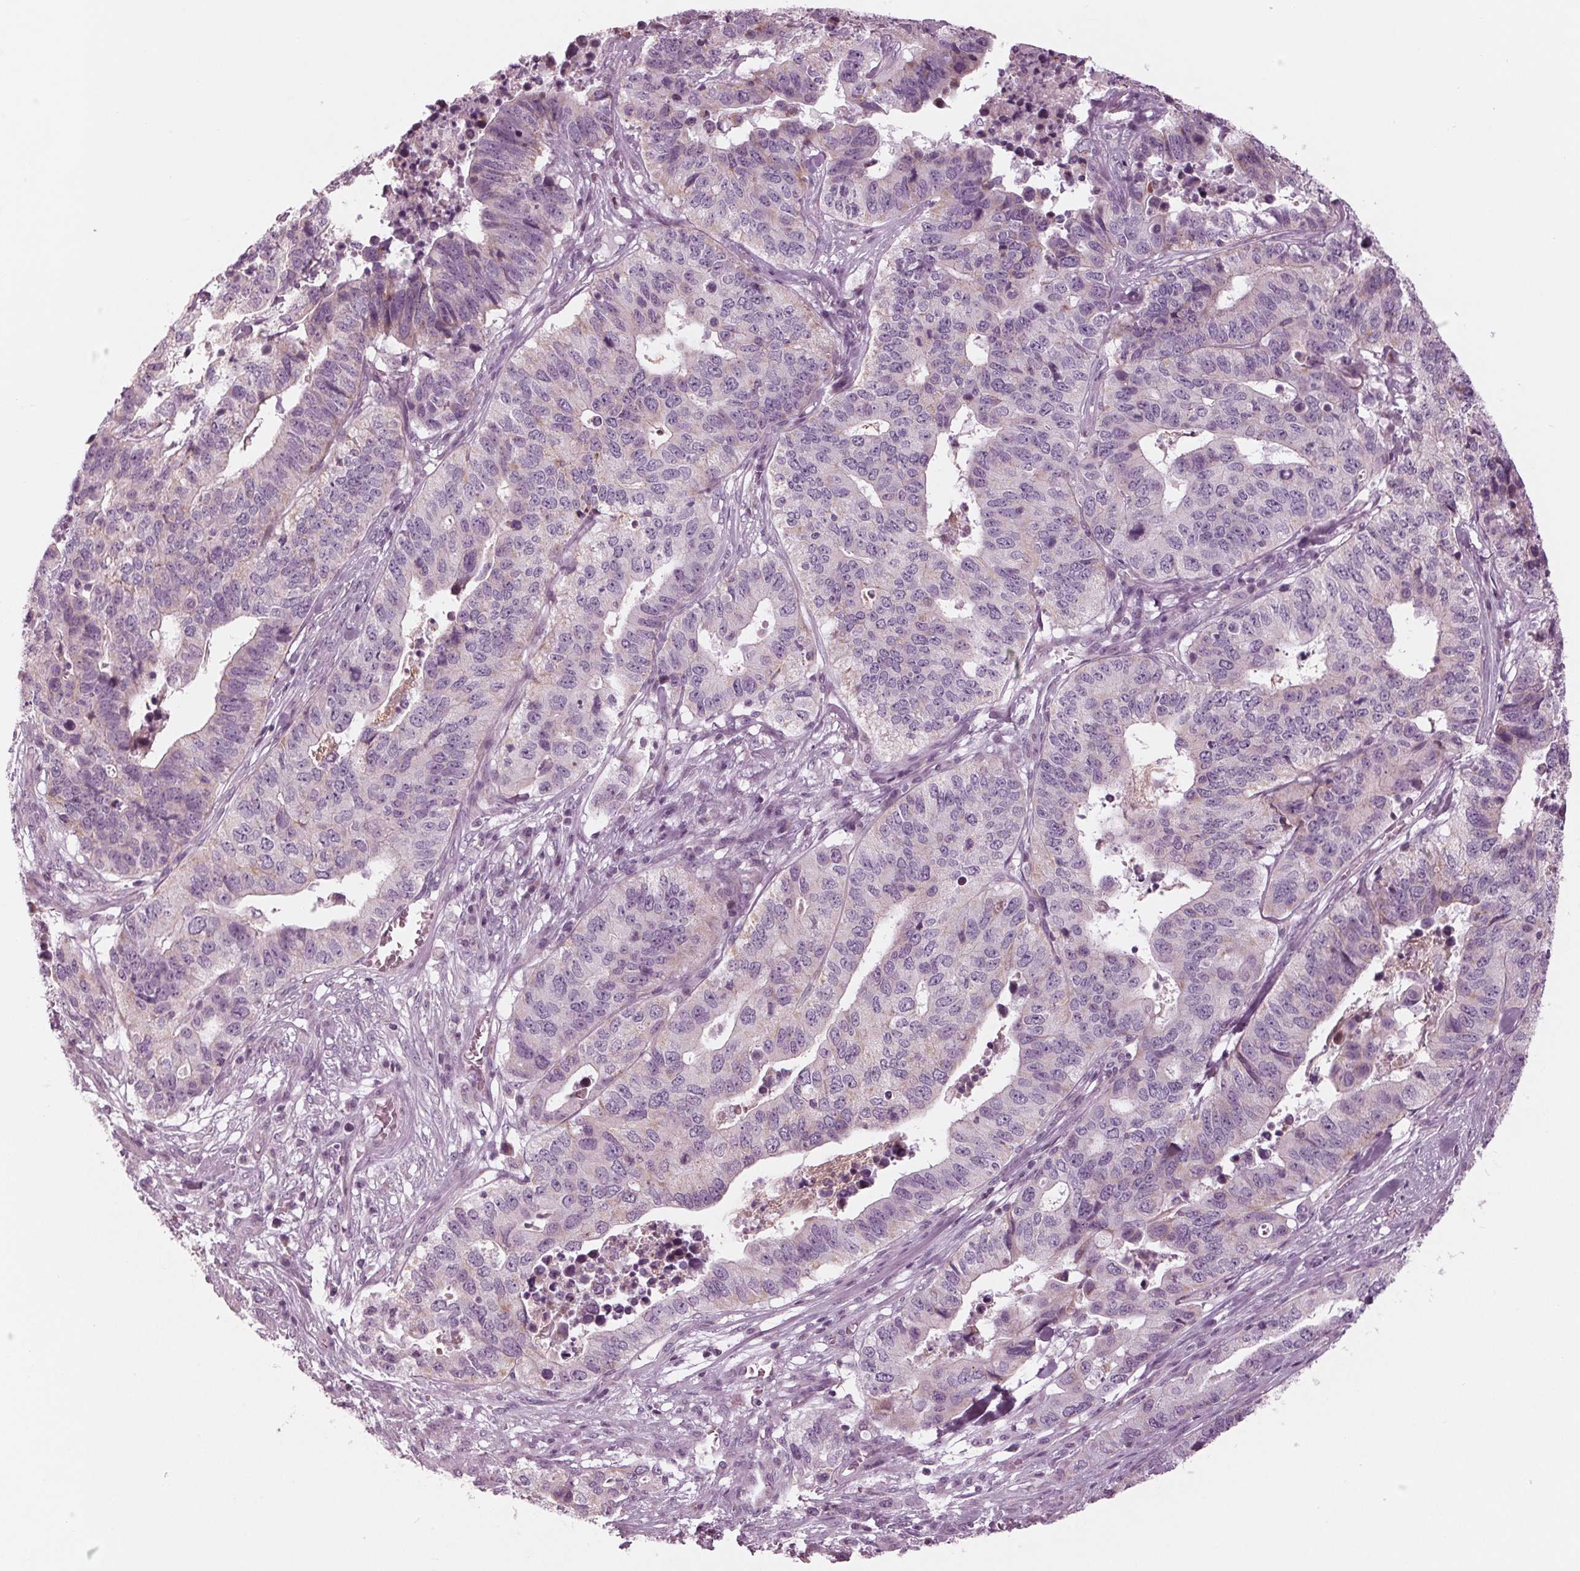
{"staining": {"intensity": "weak", "quantity": "<25%", "location": "cytoplasmic/membranous"}, "tissue": "stomach cancer", "cell_type": "Tumor cells", "image_type": "cancer", "snomed": [{"axis": "morphology", "description": "Adenocarcinoma, NOS"}, {"axis": "topography", "description": "Stomach, upper"}], "caption": "Histopathology image shows no significant protein expression in tumor cells of stomach cancer (adenocarcinoma).", "gene": "CLN6", "patient": {"sex": "female", "age": 67}}